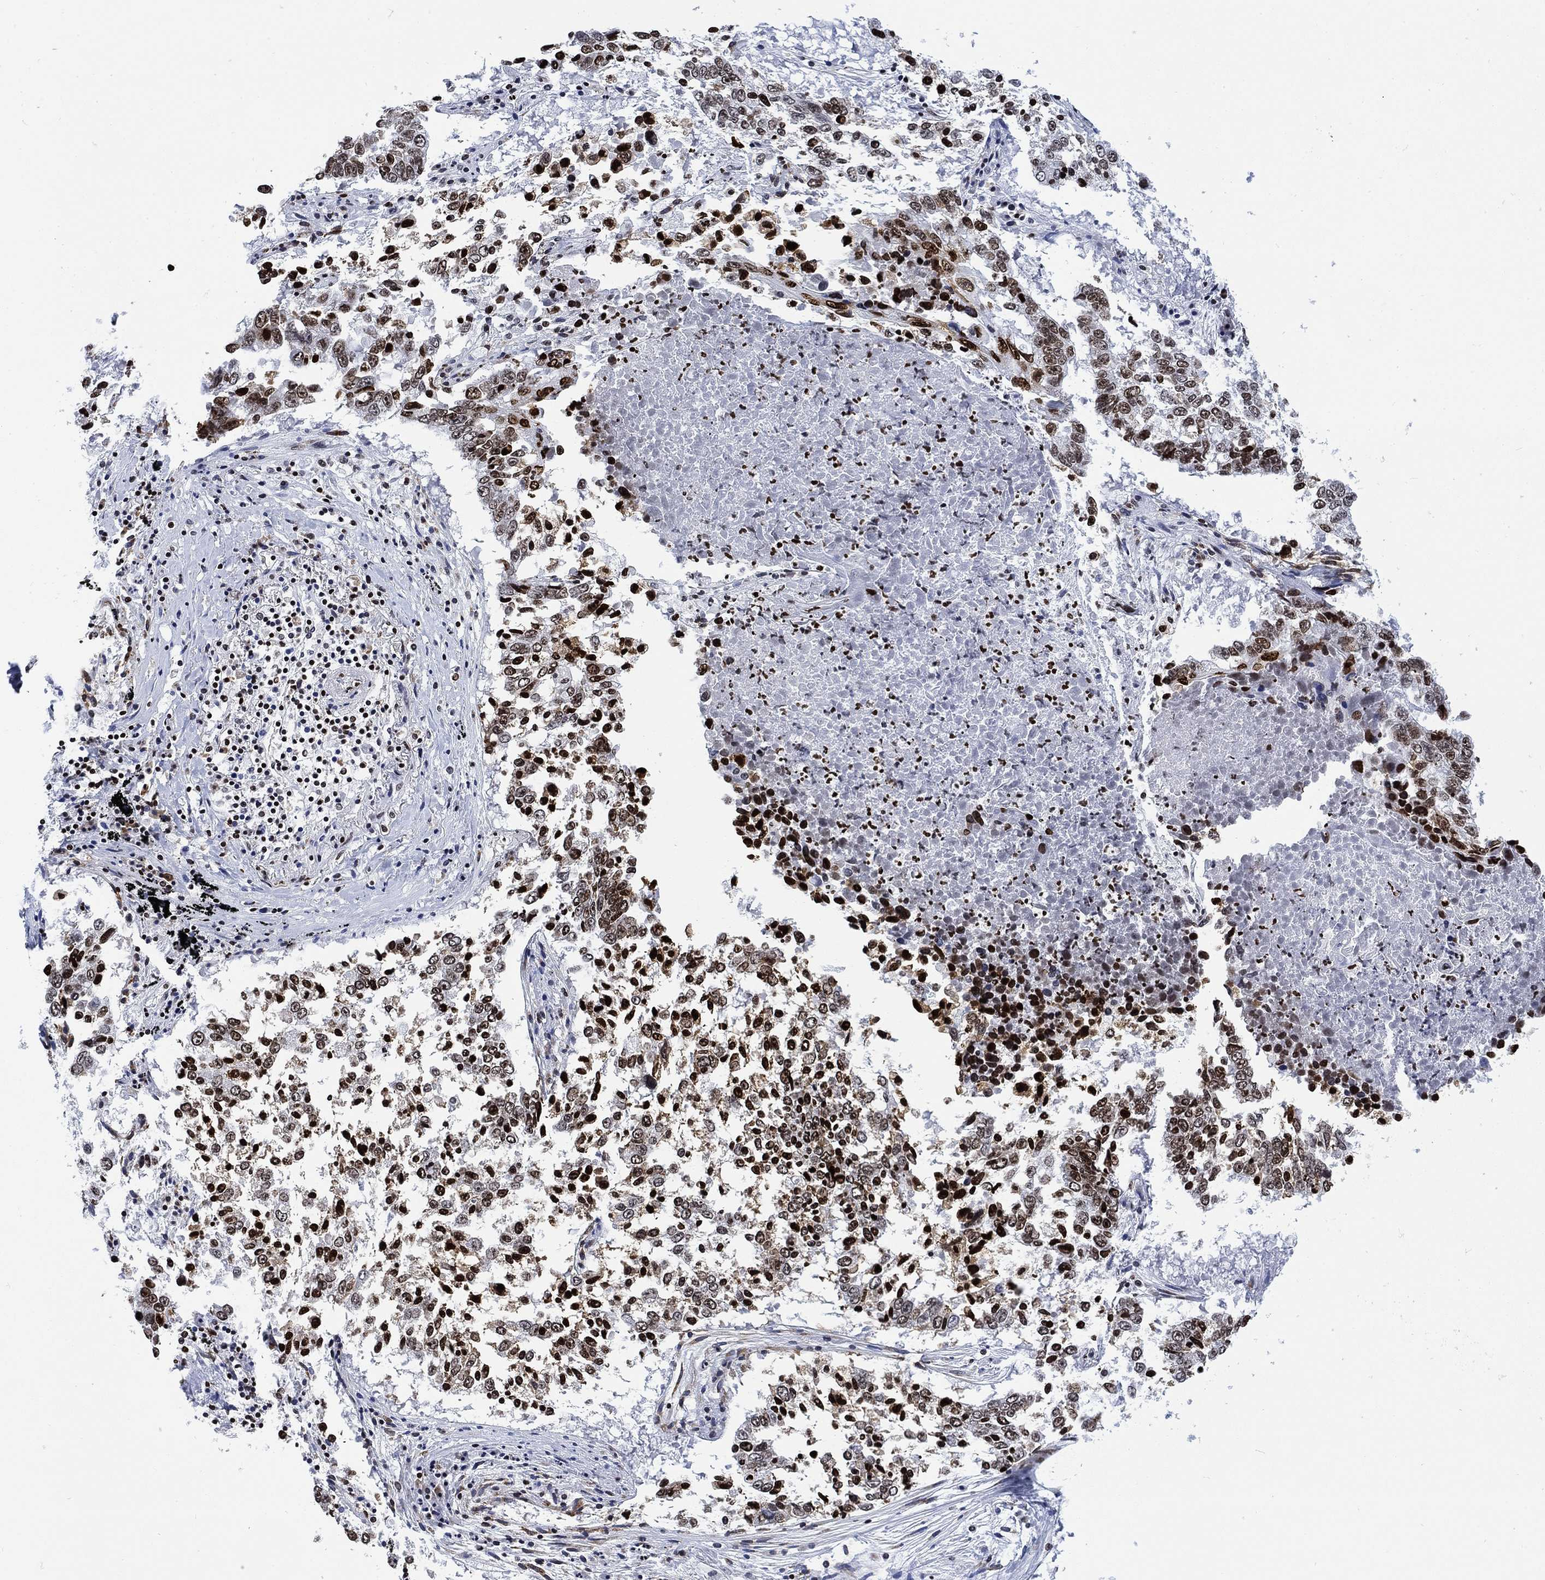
{"staining": {"intensity": "moderate", "quantity": ">75%", "location": "nuclear"}, "tissue": "lung cancer", "cell_type": "Tumor cells", "image_type": "cancer", "snomed": [{"axis": "morphology", "description": "Squamous cell carcinoma, NOS"}, {"axis": "topography", "description": "Lung"}], "caption": "A histopathology image showing moderate nuclear positivity in approximately >75% of tumor cells in lung cancer, as visualized by brown immunohistochemical staining.", "gene": "H1-10", "patient": {"sex": "male", "age": 82}}